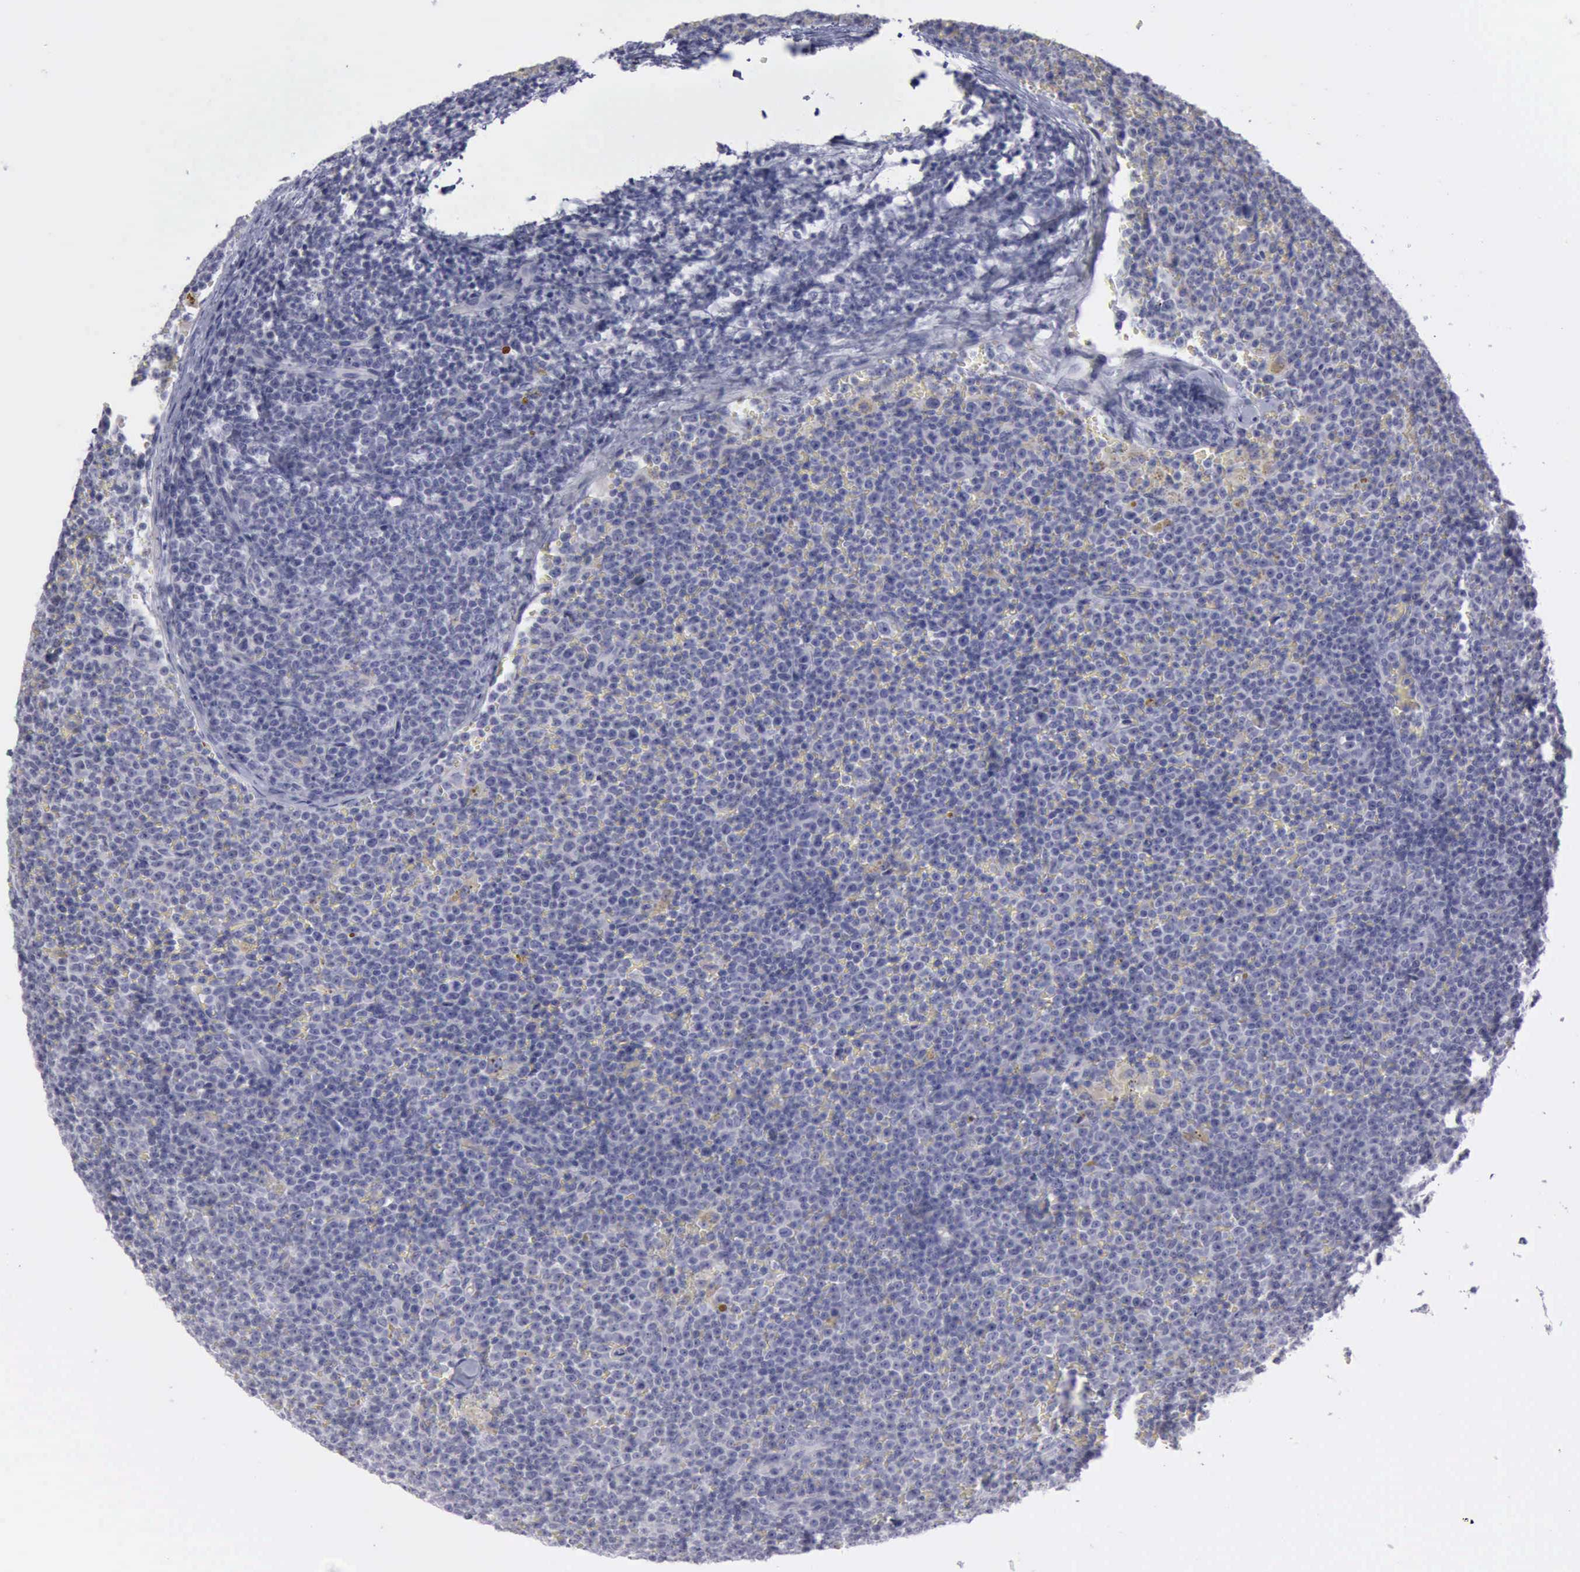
{"staining": {"intensity": "negative", "quantity": "none", "location": "none"}, "tissue": "lymphoma", "cell_type": "Tumor cells", "image_type": "cancer", "snomed": [{"axis": "morphology", "description": "Malignant lymphoma, non-Hodgkin's type, Low grade"}, {"axis": "topography", "description": "Lymph node"}], "caption": "IHC photomicrograph of lymphoma stained for a protein (brown), which demonstrates no positivity in tumor cells. The staining is performed using DAB (3,3'-diaminobenzidine) brown chromogen with nuclei counter-stained in using hematoxylin.", "gene": "CDH2", "patient": {"sex": "male", "age": 50}}